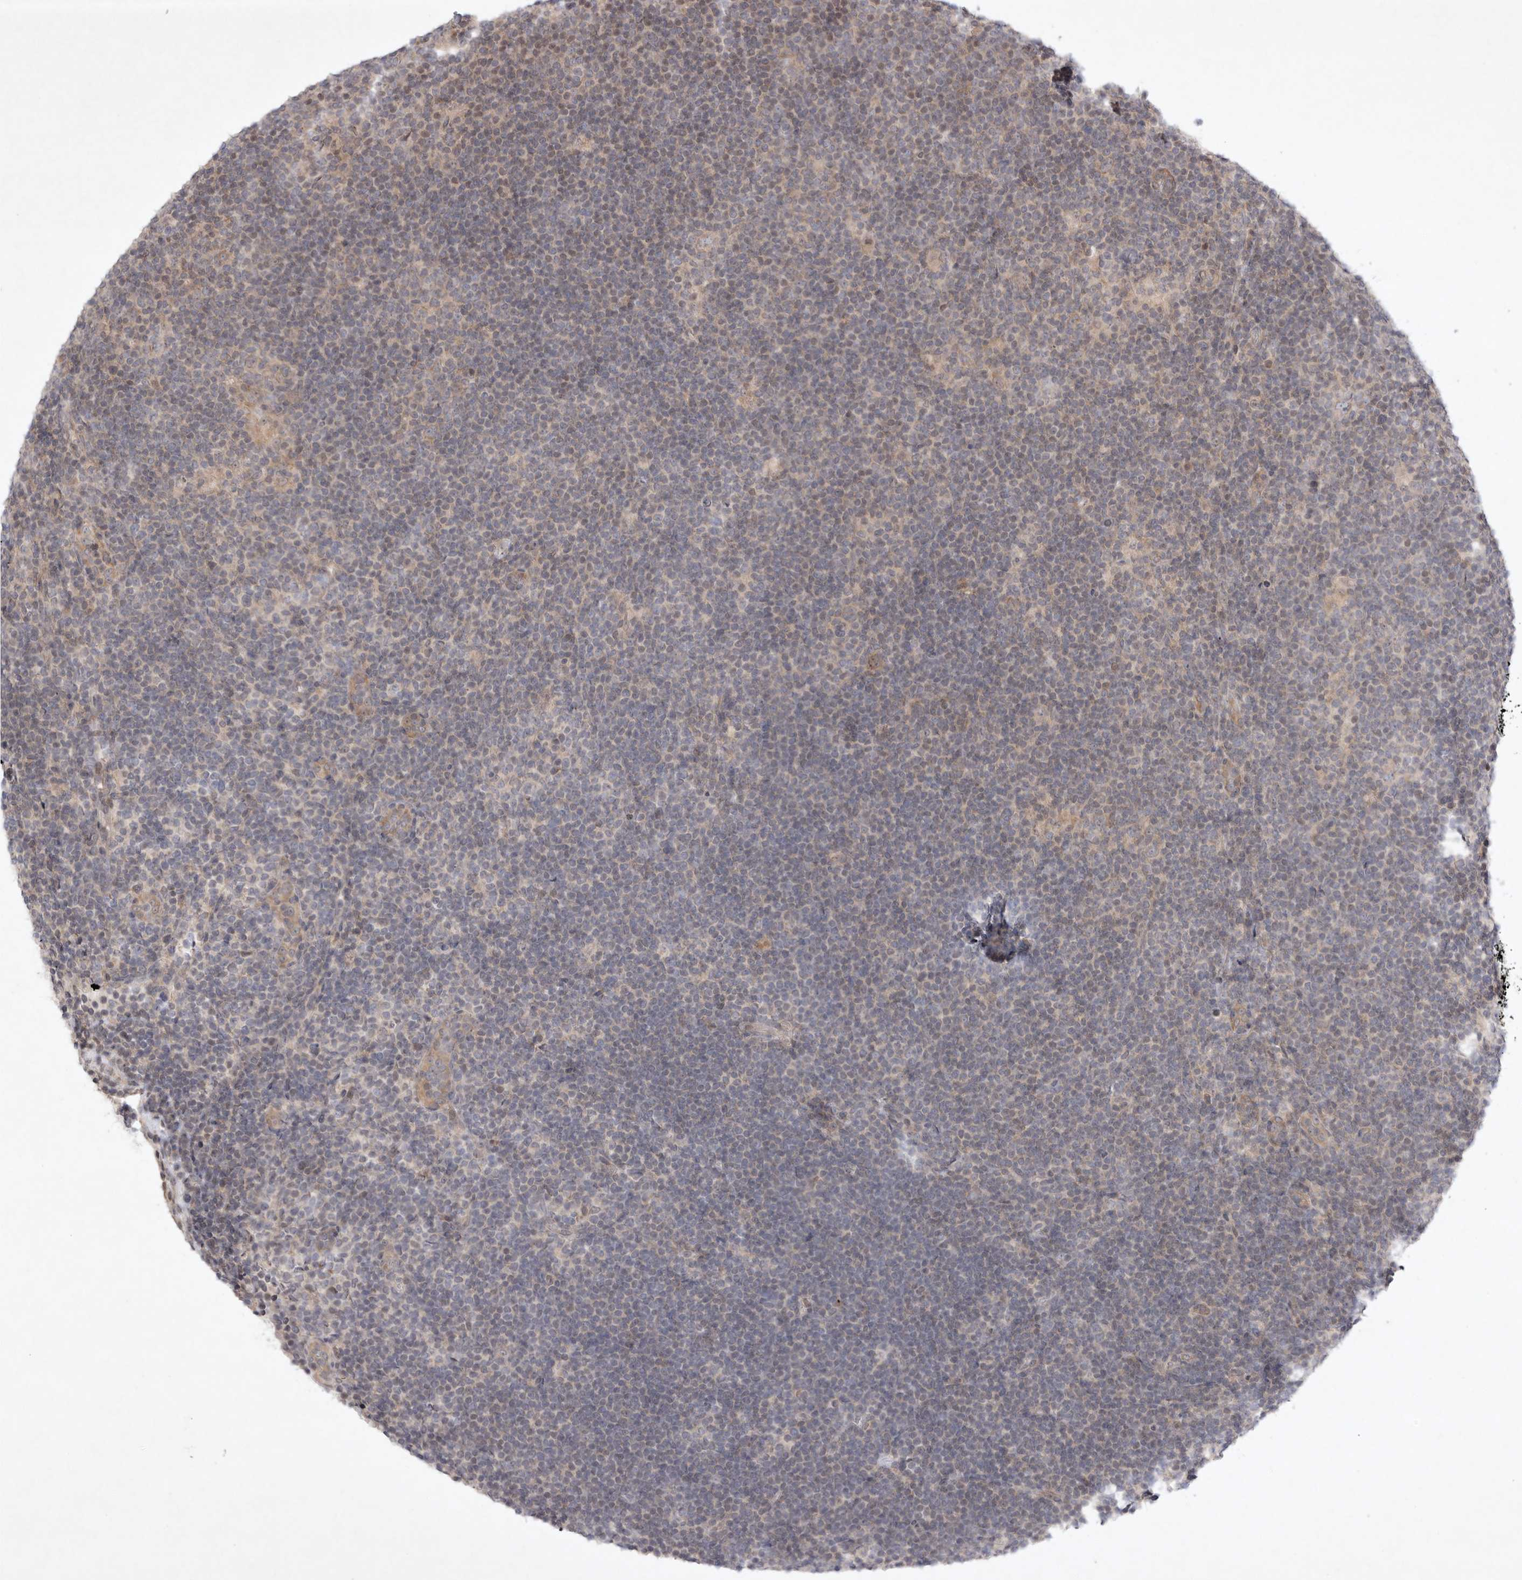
{"staining": {"intensity": "negative", "quantity": "none", "location": "none"}, "tissue": "lymphoma", "cell_type": "Tumor cells", "image_type": "cancer", "snomed": [{"axis": "morphology", "description": "Hodgkin's disease, NOS"}, {"axis": "topography", "description": "Lymph node"}], "caption": "There is no significant expression in tumor cells of lymphoma. The staining was performed using DAB (3,3'-diaminobenzidine) to visualize the protein expression in brown, while the nuclei were stained in blue with hematoxylin (Magnification: 20x).", "gene": "EIF2AK1", "patient": {"sex": "female", "age": 57}}